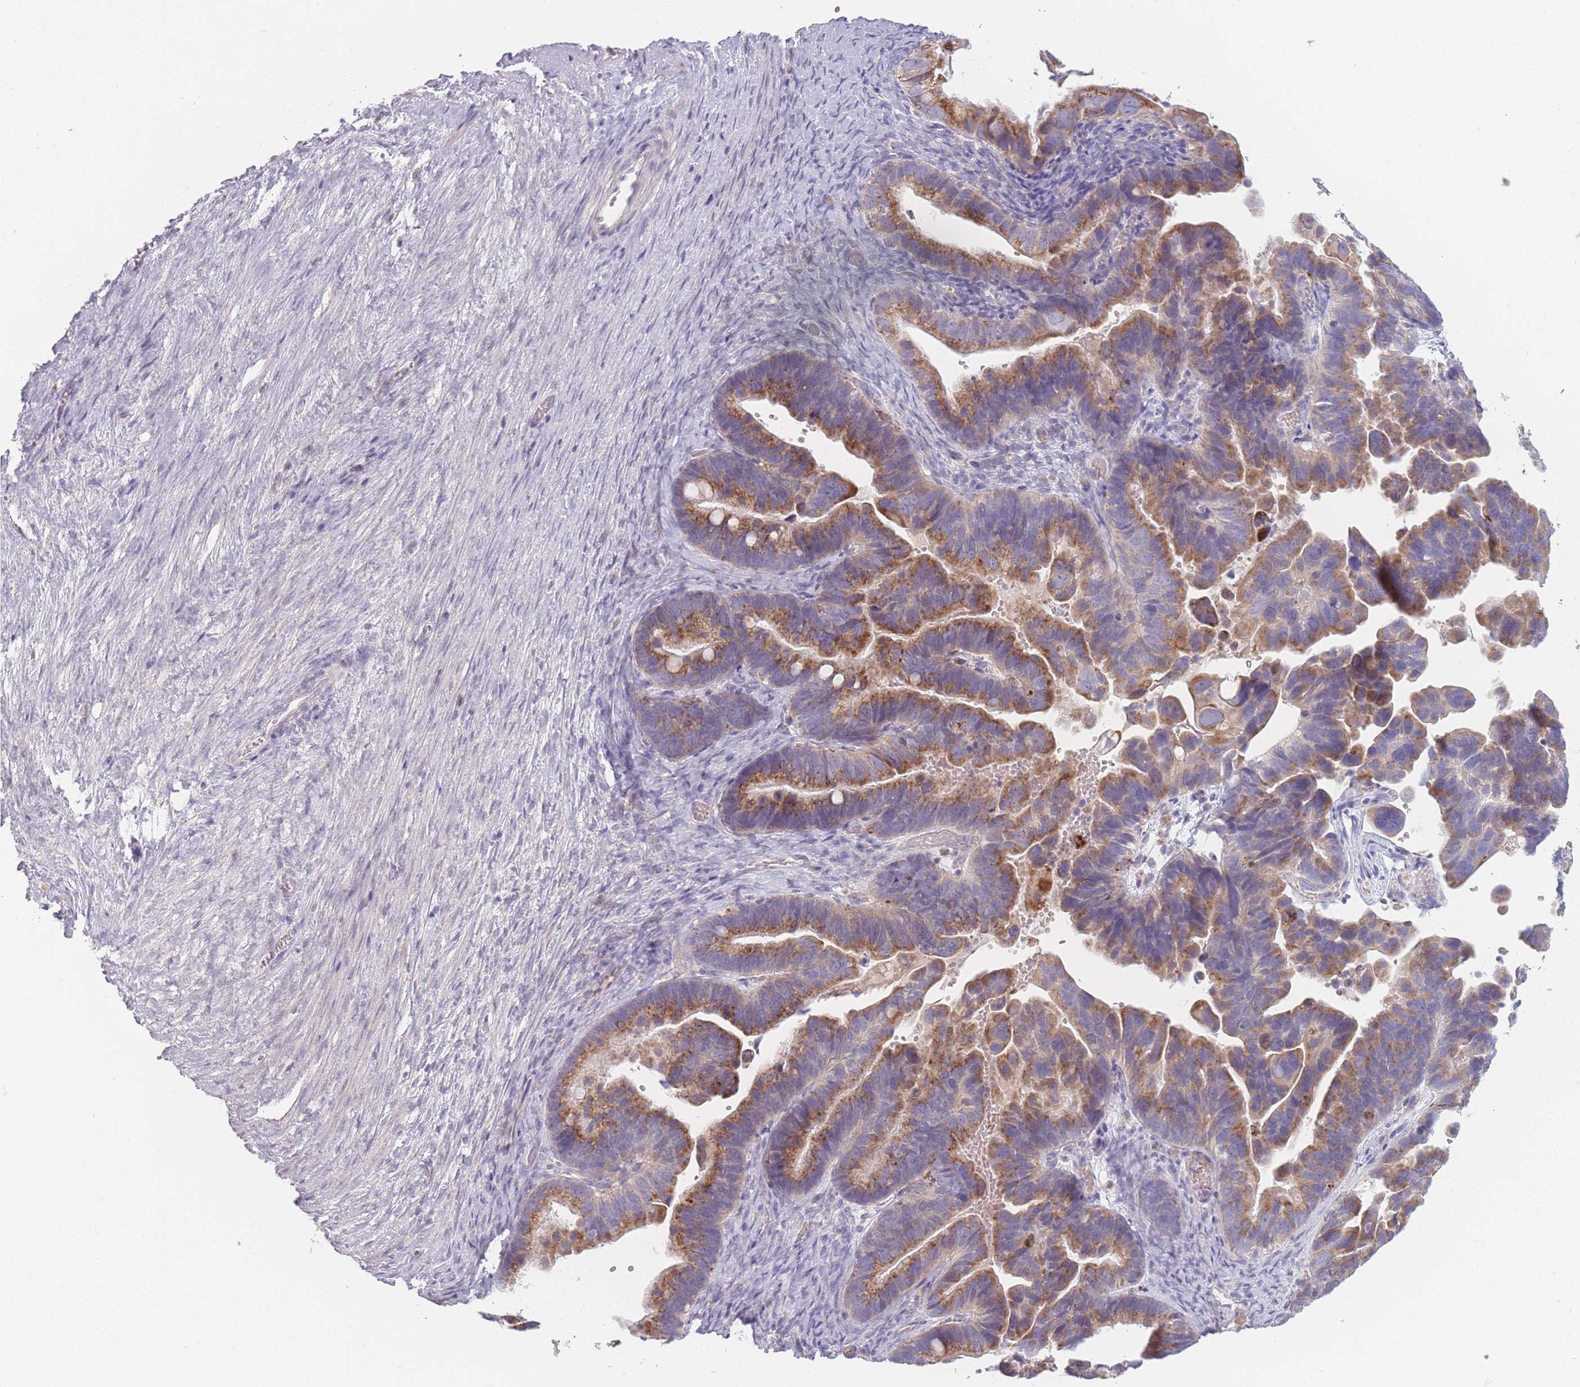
{"staining": {"intensity": "moderate", "quantity": ">75%", "location": "cytoplasmic/membranous"}, "tissue": "ovarian cancer", "cell_type": "Tumor cells", "image_type": "cancer", "snomed": [{"axis": "morphology", "description": "Cystadenocarcinoma, serous, NOS"}, {"axis": "topography", "description": "Ovary"}], "caption": "There is medium levels of moderate cytoplasmic/membranous staining in tumor cells of ovarian serous cystadenocarcinoma, as demonstrated by immunohistochemical staining (brown color).", "gene": "PEX11B", "patient": {"sex": "female", "age": 56}}